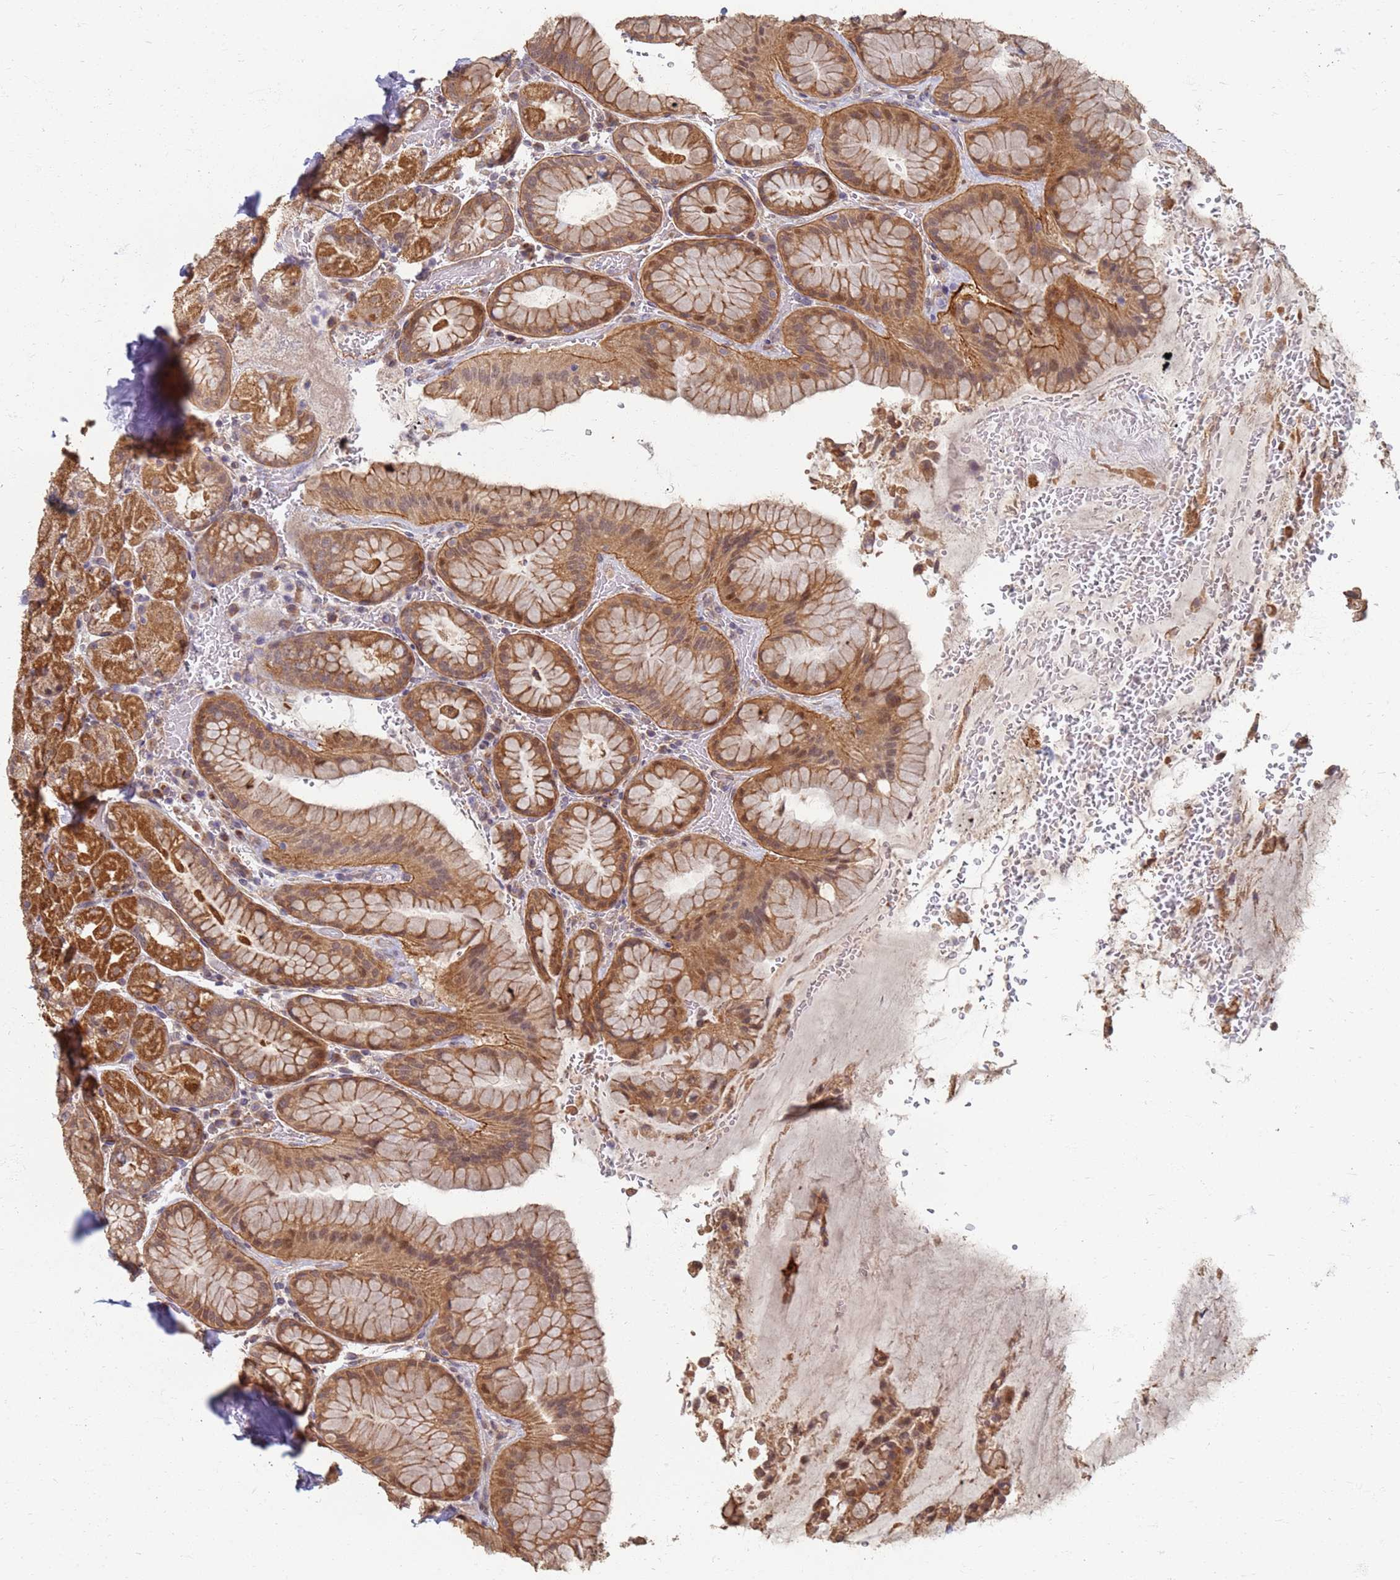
{"staining": {"intensity": "moderate", "quantity": ">75%", "location": "cytoplasmic/membranous,nuclear"}, "tissue": "stomach", "cell_type": "Glandular cells", "image_type": "normal", "snomed": [{"axis": "morphology", "description": "Normal tissue, NOS"}, {"axis": "topography", "description": "Stomach, upper"}, {"axis": "topography", "description": "Stomach, lower"}], "caption": "Stomach stained for a protein exhibits moderate cytoplasmic/membranous,nuclear positivity in glandular cells. Using DAB (brown) and hematoxylin (blue) stains, captured at high magnification using brightfield microscopy.", "gene": "ITGB4", "patient": {"sex": "male", "age": 67}}